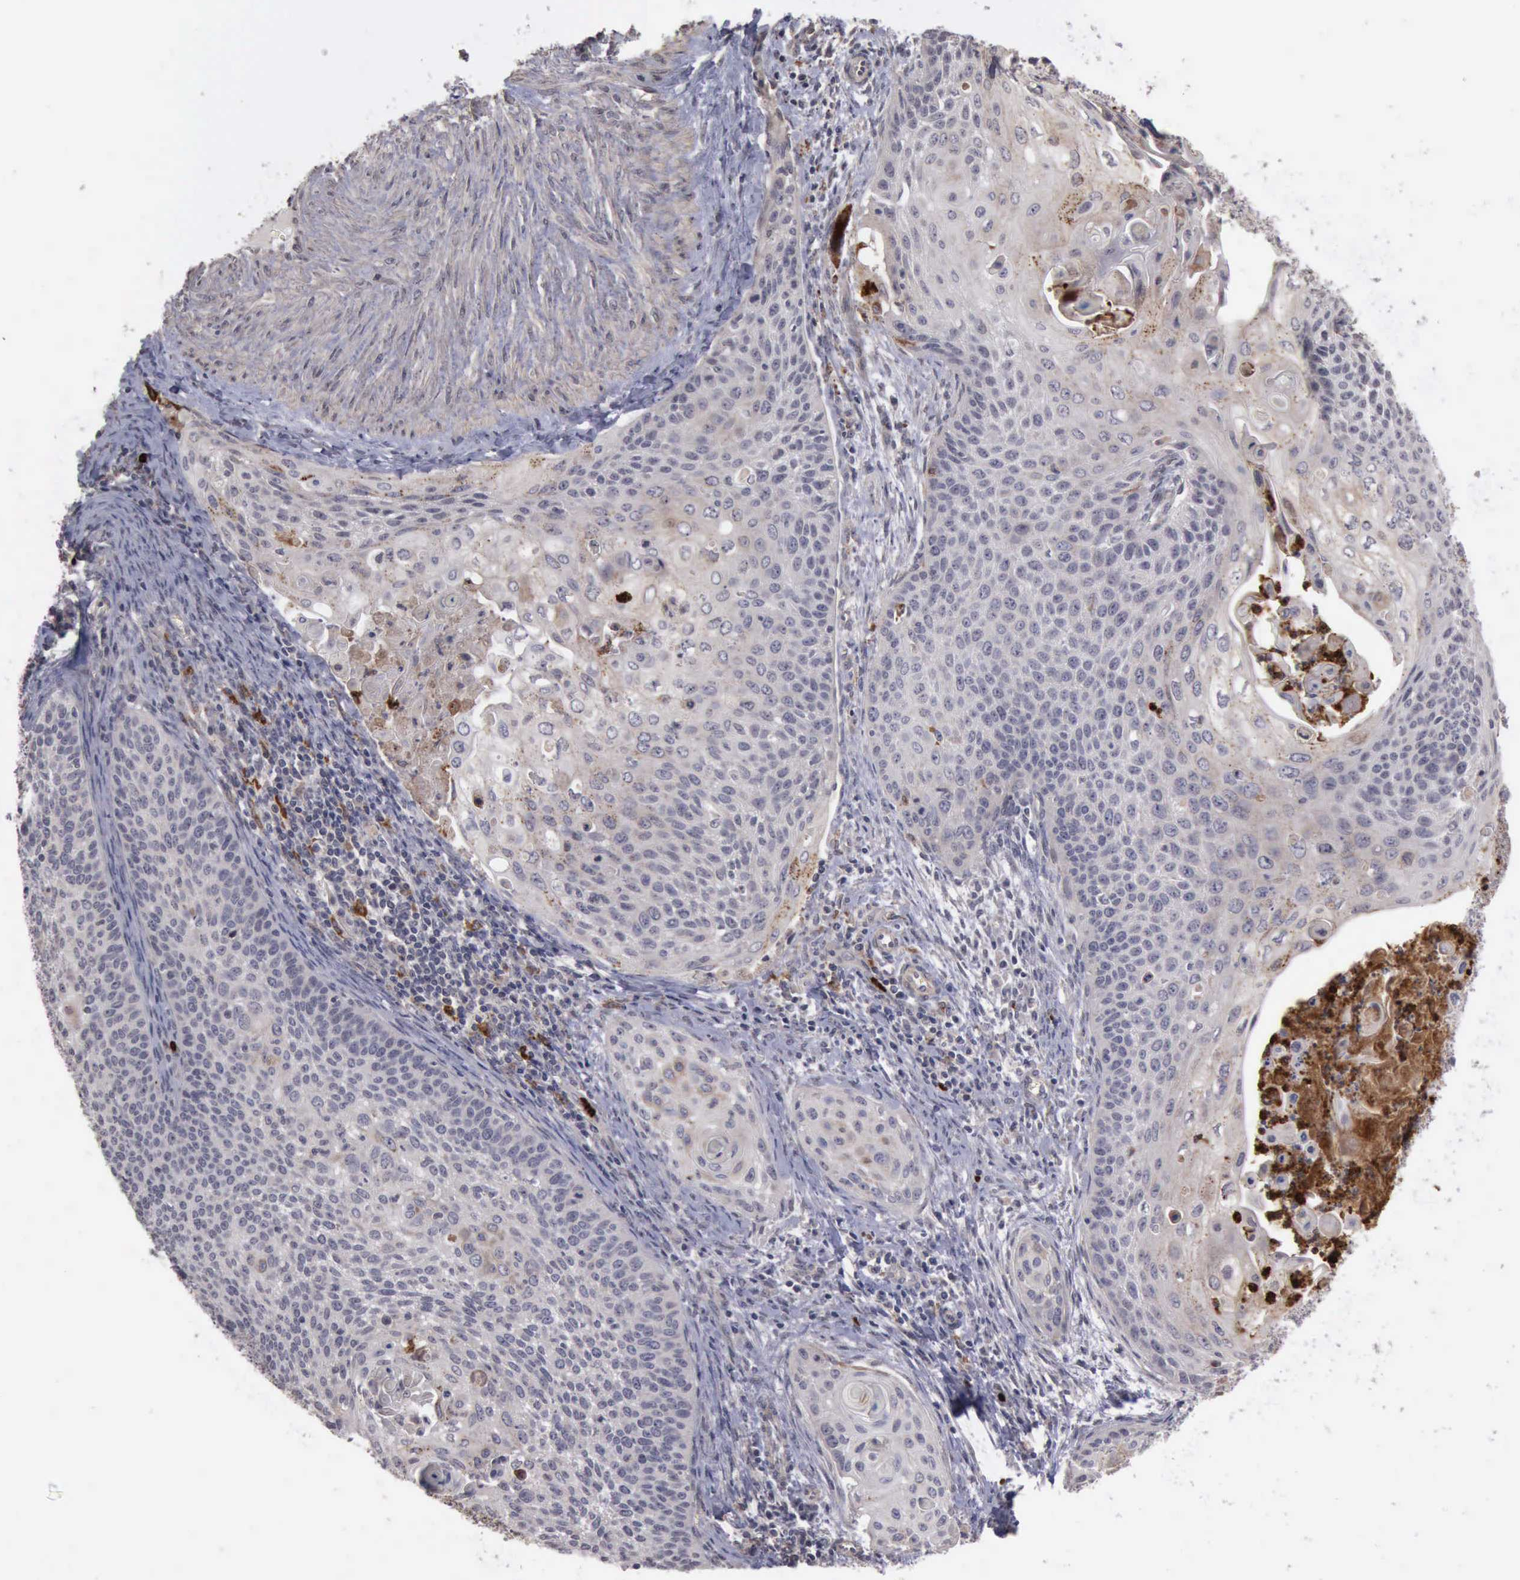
{"staining": {"intensity": "negative", "quantity": "none", "location": "none"}, "tissue": "cervical cancer", "cell_type": "Tumor cells", "image_type": "cancer", "snomed": [{"axis": "morphology", "description": "Squamous cell carcinoma, NOS"}, {"axis": "topography", "description": "Cervix"}], "caption": "This is an immunohistochemistry photomicrograph of human cervical squamous cell carcinoma. There is no staining in tumor cells.", "gene": "MMP9", "patient": {"sex": "female", "age": 33}}